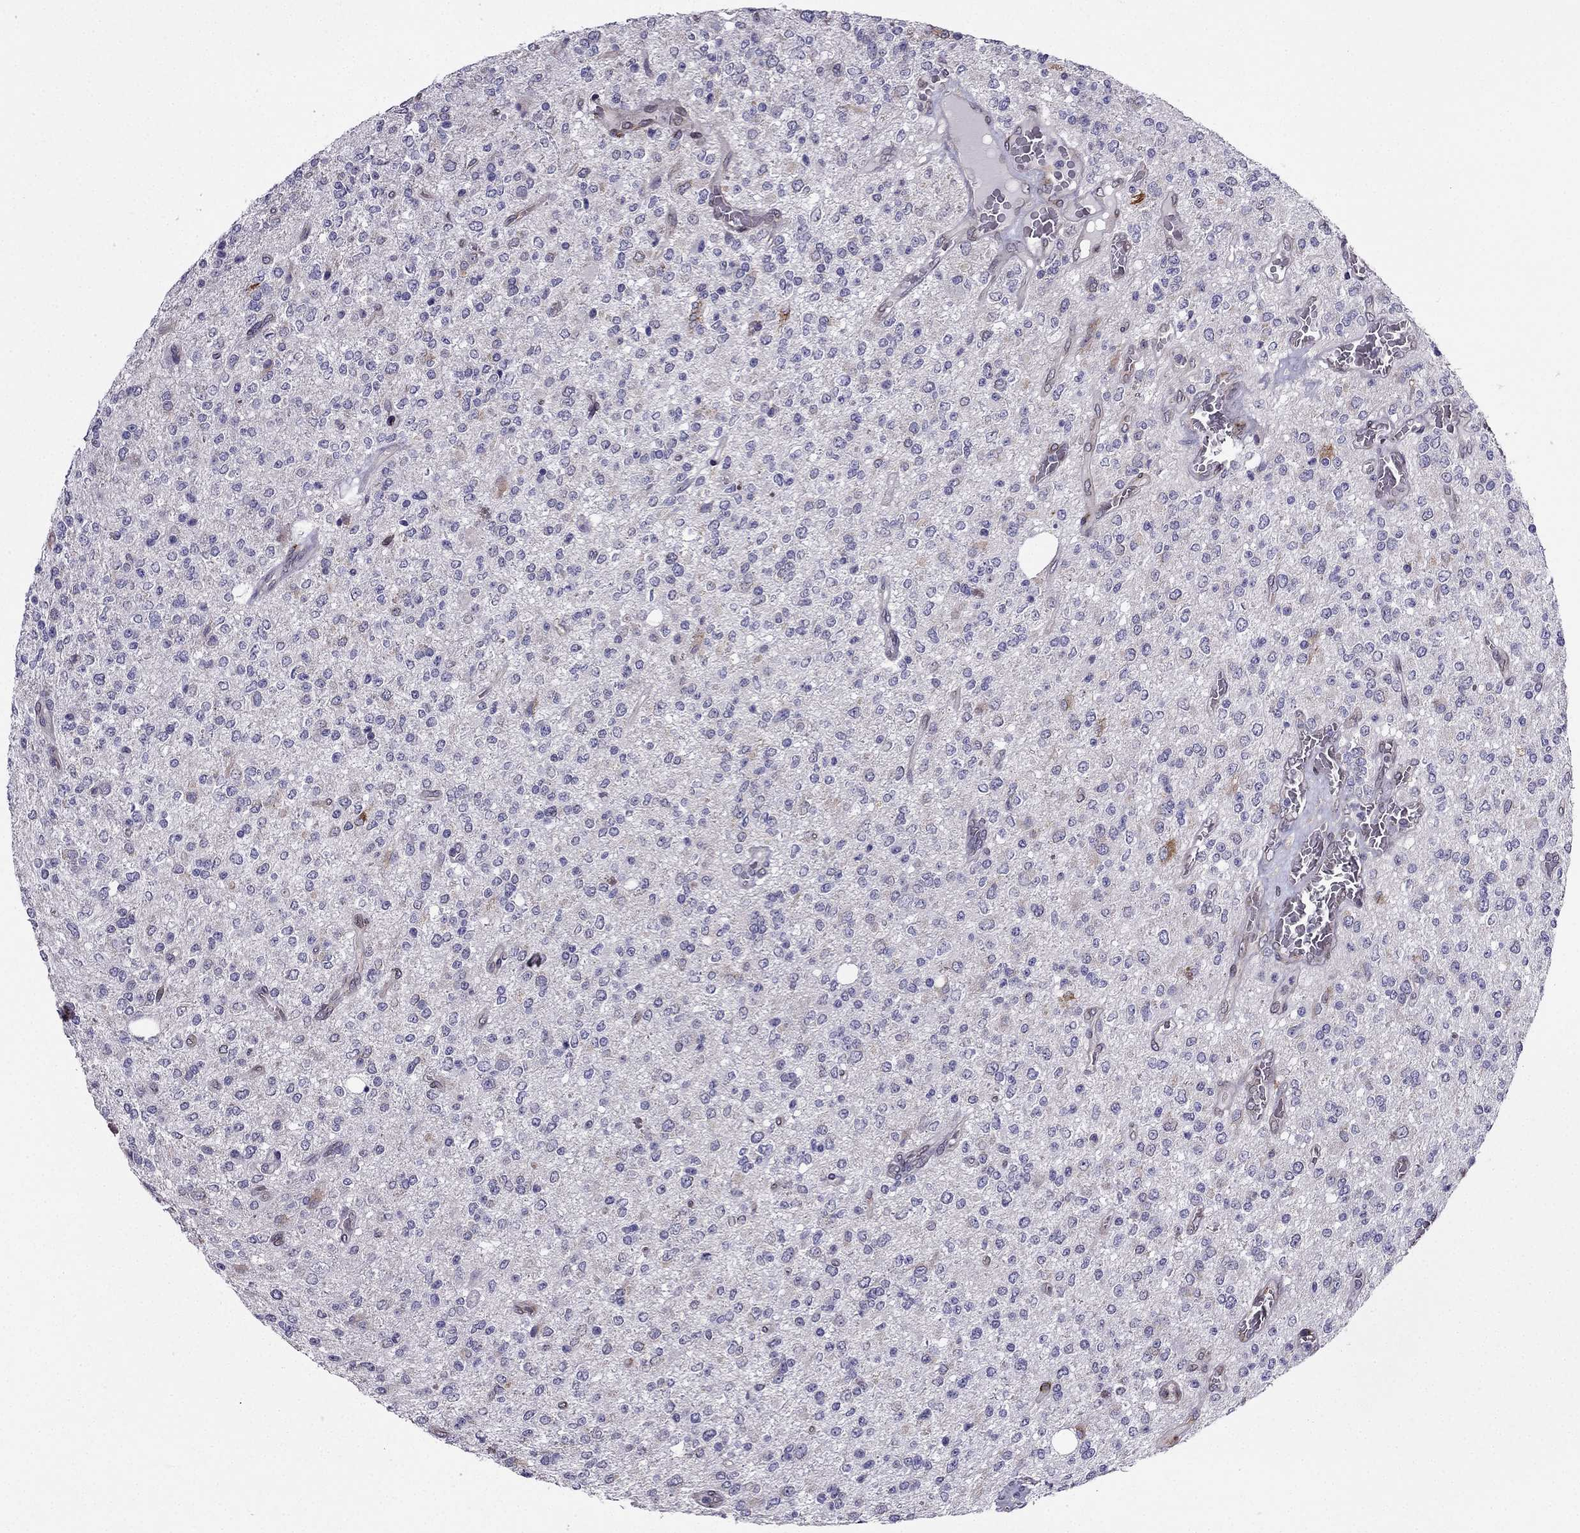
{"staining": {"intensity": "negative", "quantity": "none", "location": "none"}, "tissue": "glioma", "cell_type": "Tumor cells", "image_type": "cancer", "snomed": [{"axis": "morphology", "description": "Glioma, malignant, Low grade"}, {"axis": "topography", "description": "Brain"}], "caption": "Glioma was stained to show a protein in brown. There is no significant positivity in tumor cells. (Immunohistochemistry, brightfield microscopy, high magnification).", "gene": "IKBIP", "patient": {"sex": "male", "age": 67}}